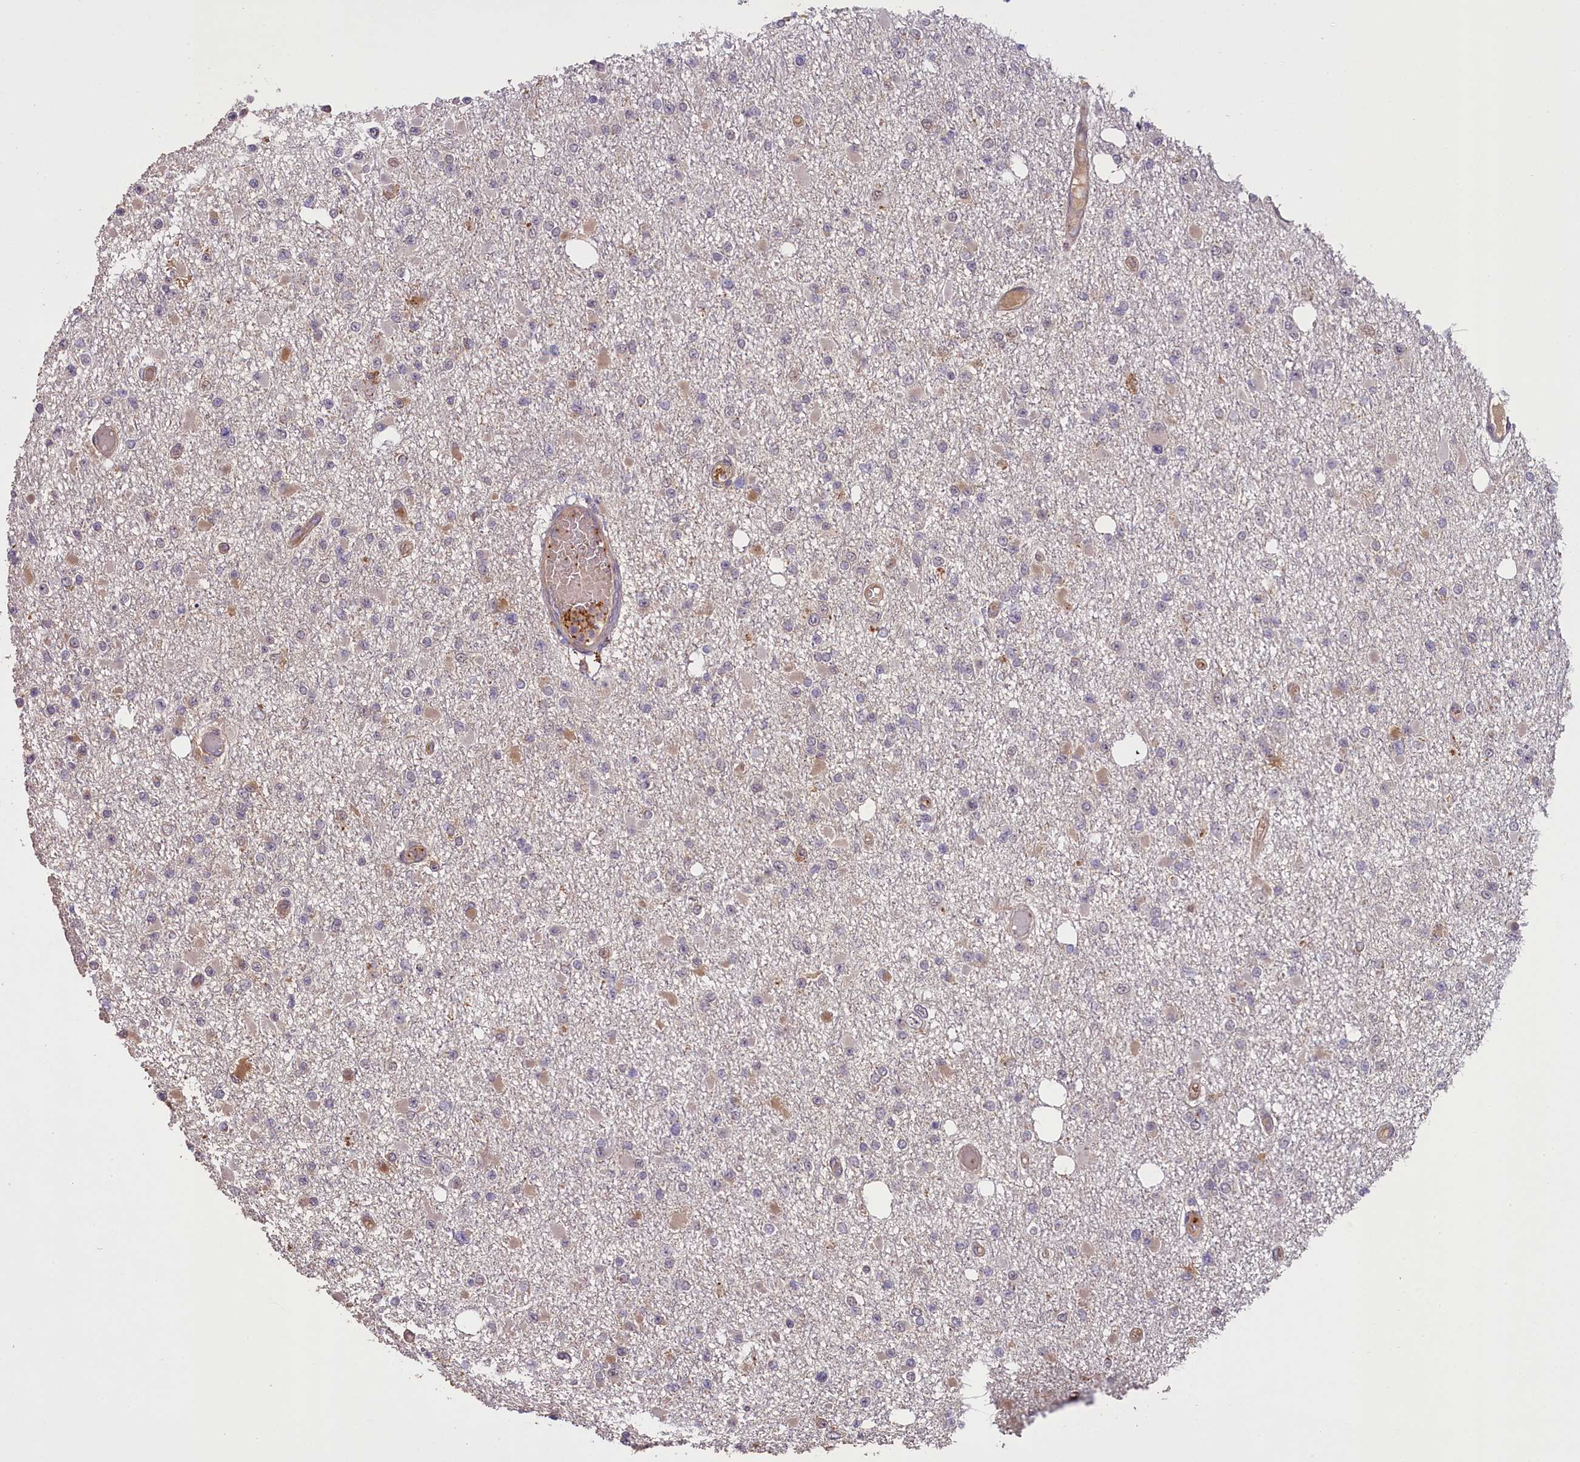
{"staining": {"intensity": "weak", "quantity": "<25%", "location": "cytoplasmic/membranous"}, "tissue": "glioma", "cell_type": "Tumor cells", "image_type": "cancer", "snomed": [{"axis": "morphology", "description": "Glioma, malignant, Low grade"}, {"axis": "topography", "description": "Brain"}], "caption": "A histopathology image of malignant glioma (low-grade) stained for a protein shows no brown staining in tumor cells. (Stains: DAB (3,3'-diaminobenzidine) immunohistochemistry (IHC) with hematoxylin counter stain, Microscopy: brightfield microscopy at high magnification).", "gene": "FUZ", "patient": {"sex": "female", "age": 22}}